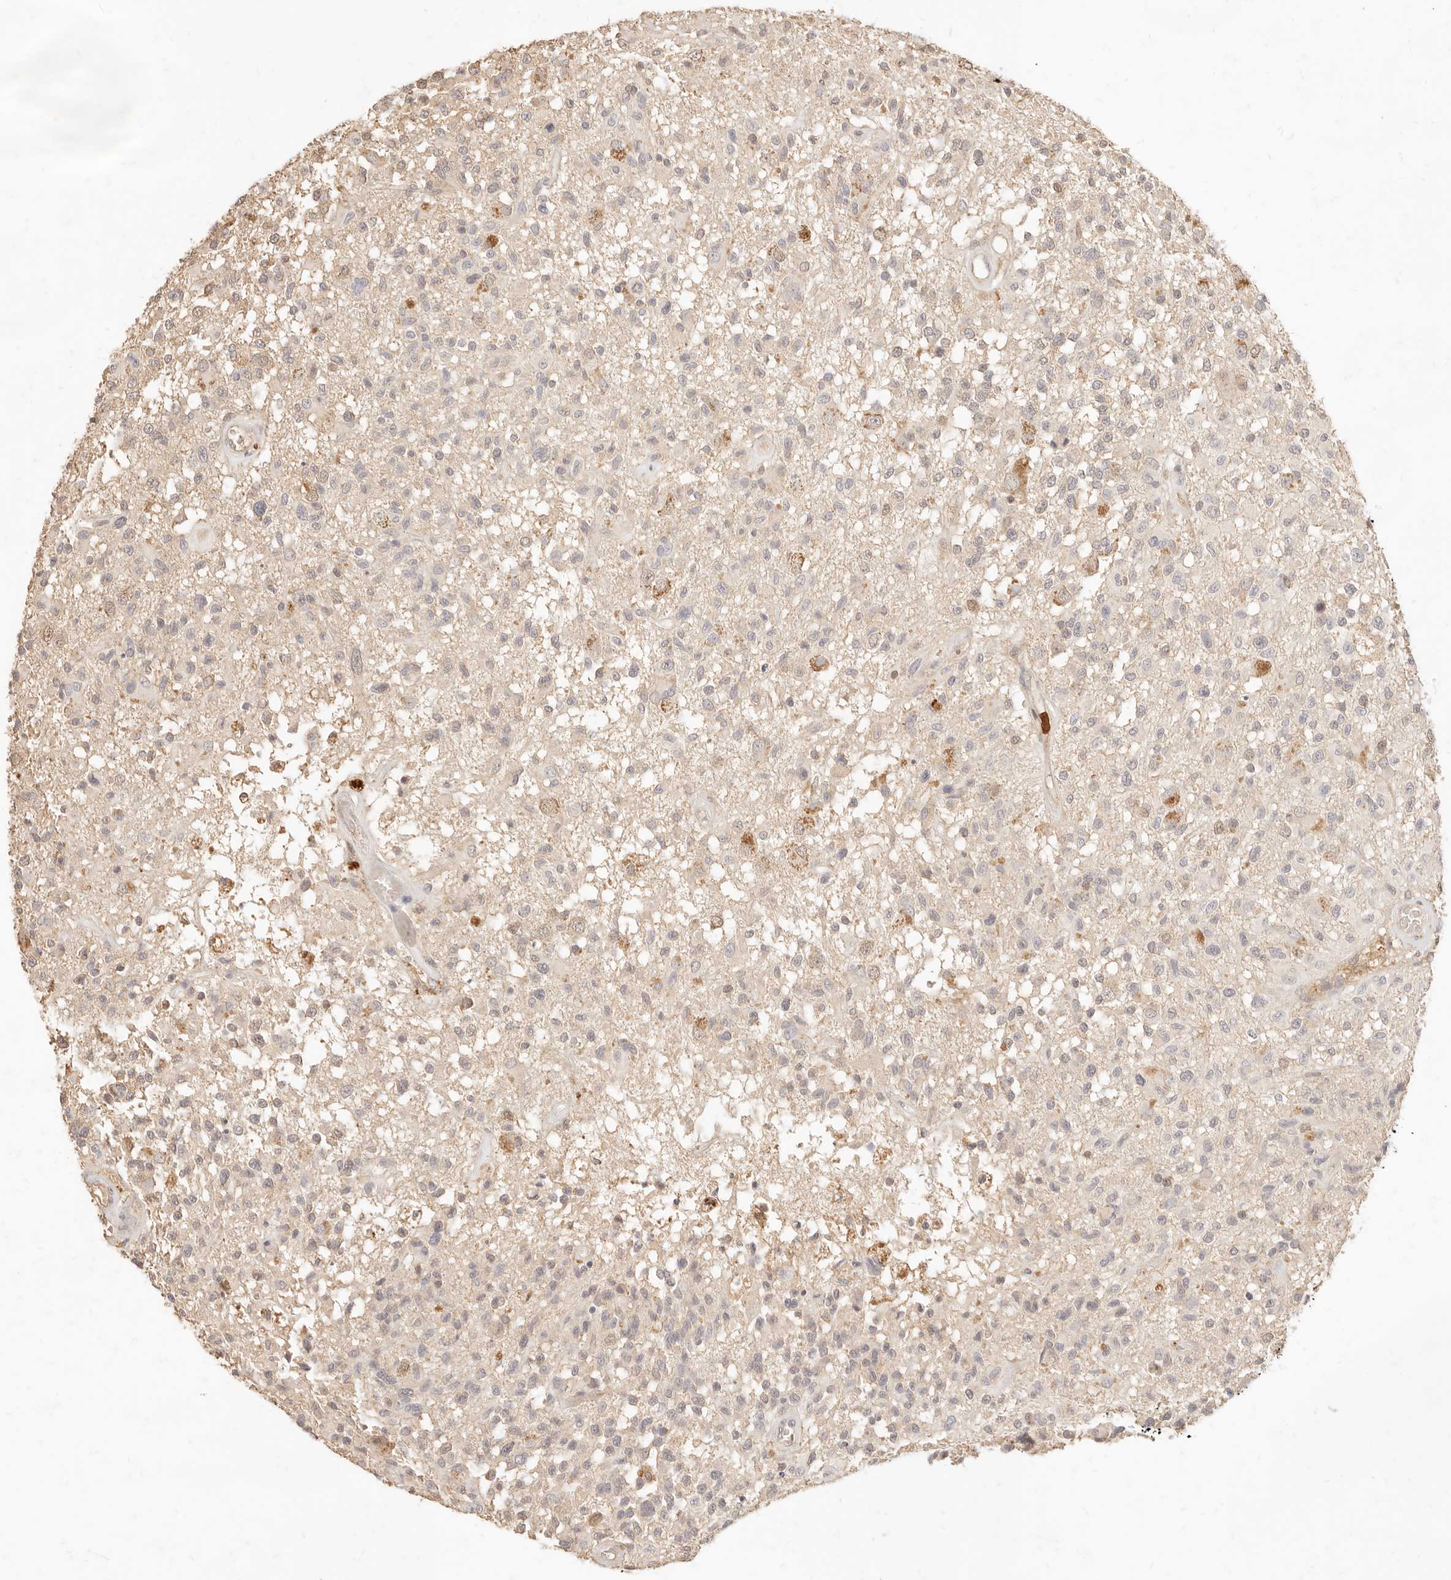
{"staining": {"intensity": "negative", "quantity": "none", "location": "none"}, "tissue": "glioma", "cell_type": "Tumor cells", "image_type": "cancer", "snomed": [{"axis": "morphology", "description": "Glioma, malignant, High grade"}, {"axis": "morphology", "description": "Glioblastoma, NOS"}, {"axis": "topography", "description": "Brain"}], "caption": "Tumor cells are negative for brown protein staining in malignant glioma (high-grade).", "gene": "TMTC2", "patient": {"sex": "male", "age": 60}}